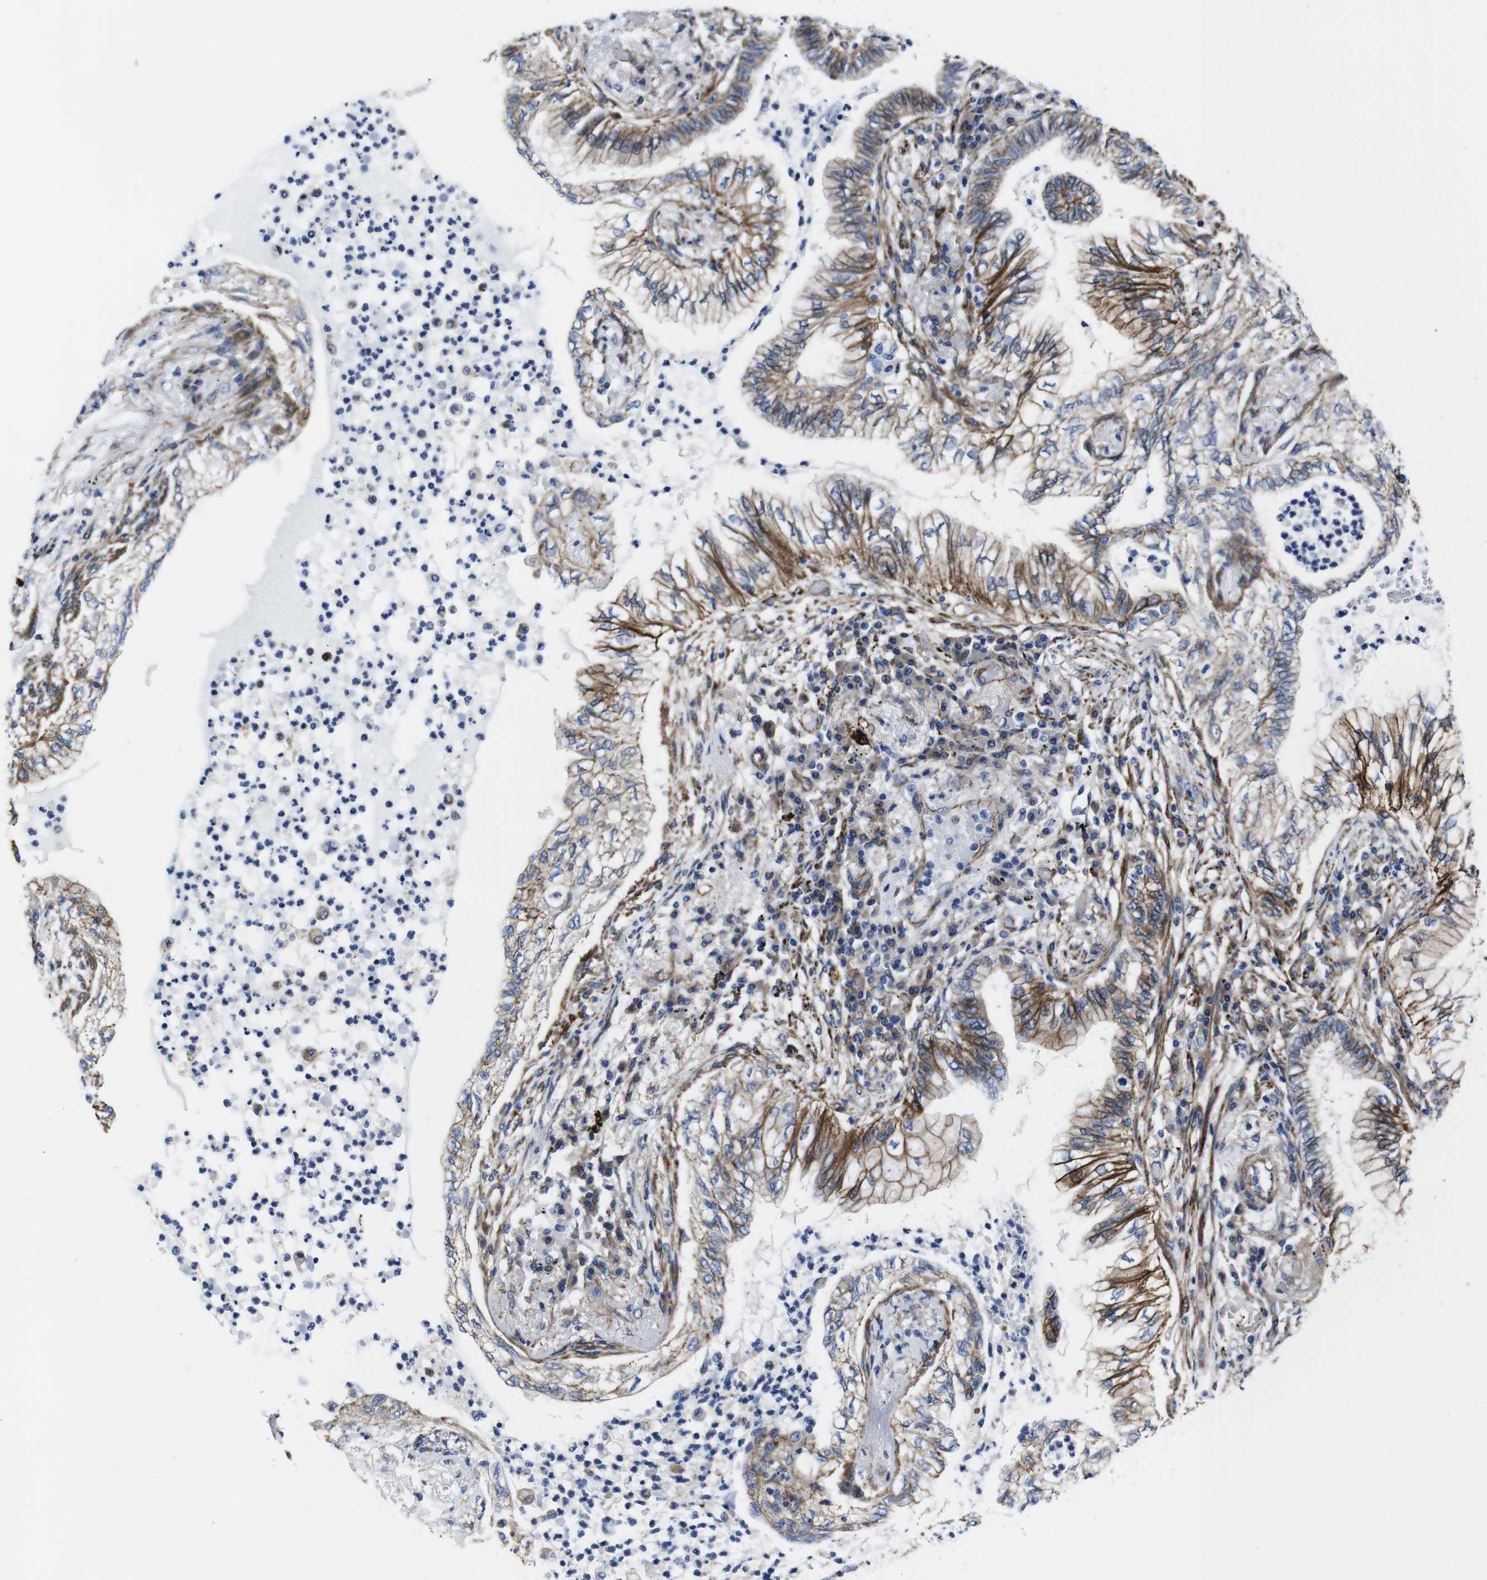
{"staining": {"intensity": "moderate", "quantity": ">75%", "location": "cytoplasmic/membranous"}, "tissue": "lung cancer", "cell_type": "Tumor cells", "image_type": "cancer", "snomed": [{"axis": "morphology", "description": "Normal tissue, NOS"}, {"axis": "morphology", "description": "Adenocarcinoma, NOS"}, {"axis": "topography", "description": "Bronchus"}, {"axis": "topography", "description": "Lung"}], "caption": "Protein expression analysis of lung cancer (adenocarcinoma) displays moderate cytoplasmic/membranous staining in about >75% of tumor cells. Using DAB (3,3'-diaminobenzidine) (brown) and hematoxylin (blue) stains, captured at high magnification using brightfield microscopy.", "gene": "NUMB", "patient": {"sex": "female", "age": 70}}